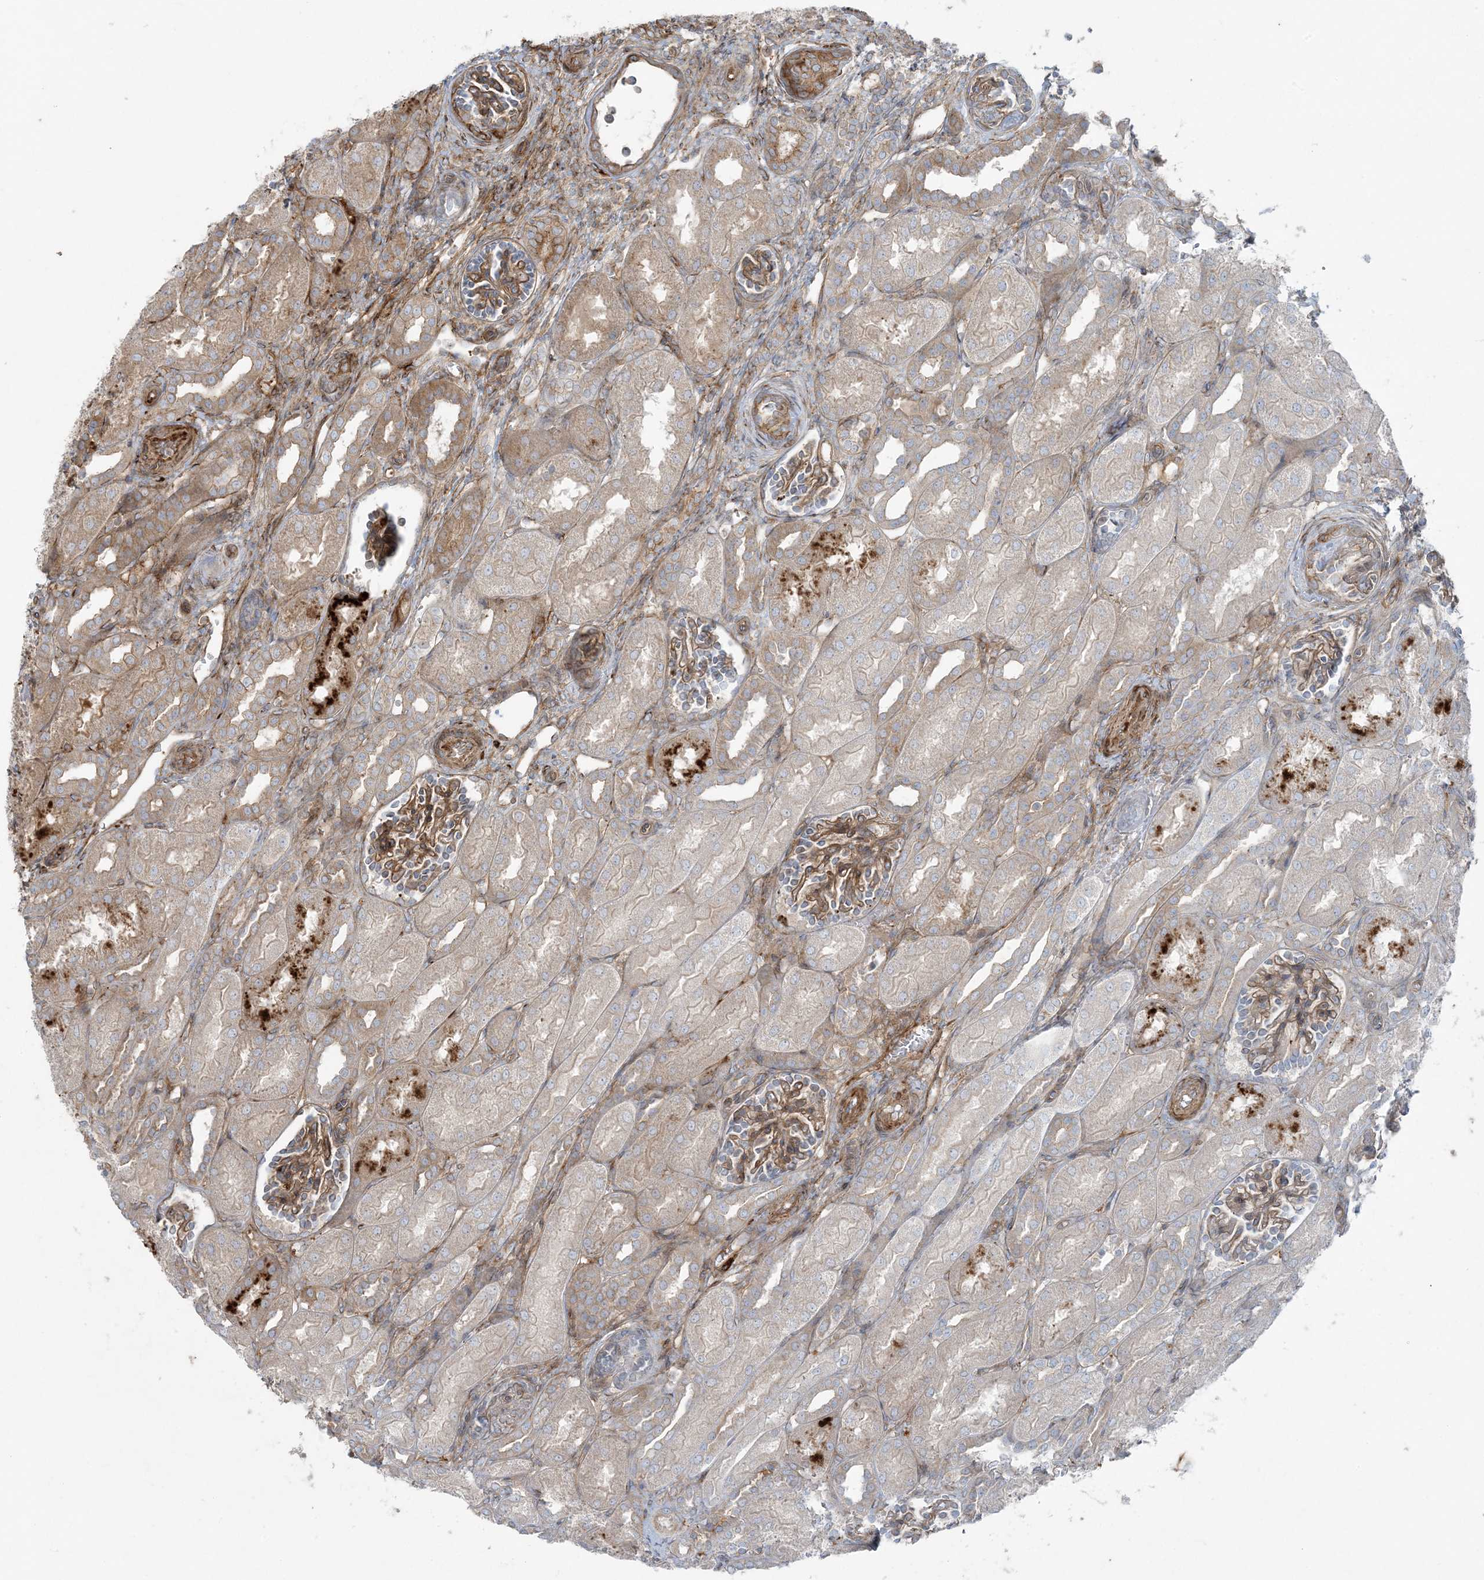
{"staining": {"intensity": "moderate", "quantity": ">75%", "location": "cytoplasmic/membranous"}, "tissue": "kidney", "cell_type": "Cells in glomeruli", "image_type": "normal", "snomed": [{"axis": "morphology", "description": "Normal tissue, NOS"}, {"axis": "morphology", "description": "Neoplasm, malignant, NOS"}, {"axis": "topography", "description": "Kidney"}], "caption": "Kidney stained with IHC displays moderate cytoplasmic/membranous positivity in approximately >75% of cells in glomeruli. (IHC, brightfield microscopy, high magnification).", "gene": "PIK3R4", "patient": {"sex": "female", "age": 1}}